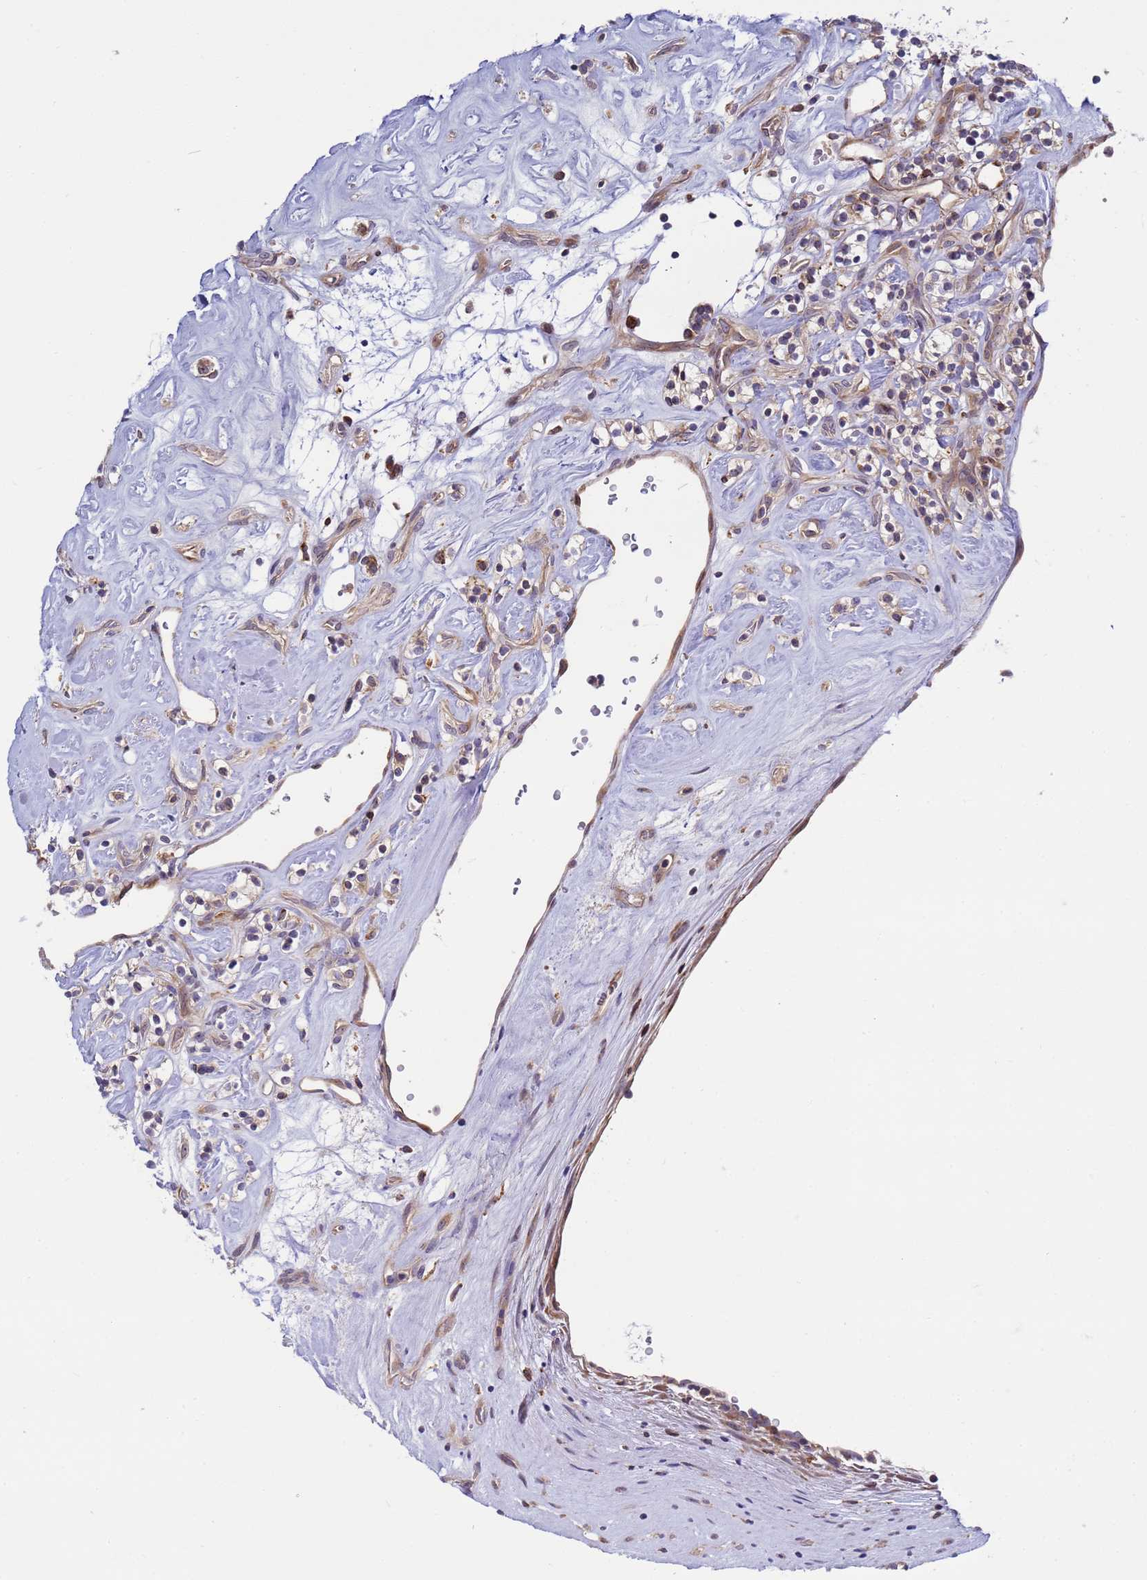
{"staining": {"intensity": "negative", "quantity": "none", "location": "none"}, "tissue": "renal cancer", "cell_type": "Tumor cells", "image_type": "cancer", "snomed": [{"axis": "morphology", "description": "Adenocarcinoma, NOS"}, {"axis": "topography", "description": "Kidney"}], "caption": "High power microscopy histopathology image of an IHC micrograph of renal cancer (adenocarcinoma), revealing no significant staining in tumor cells.", "gene": "RAPGEF4", "patient": {"sex": "male", "age": 77}}